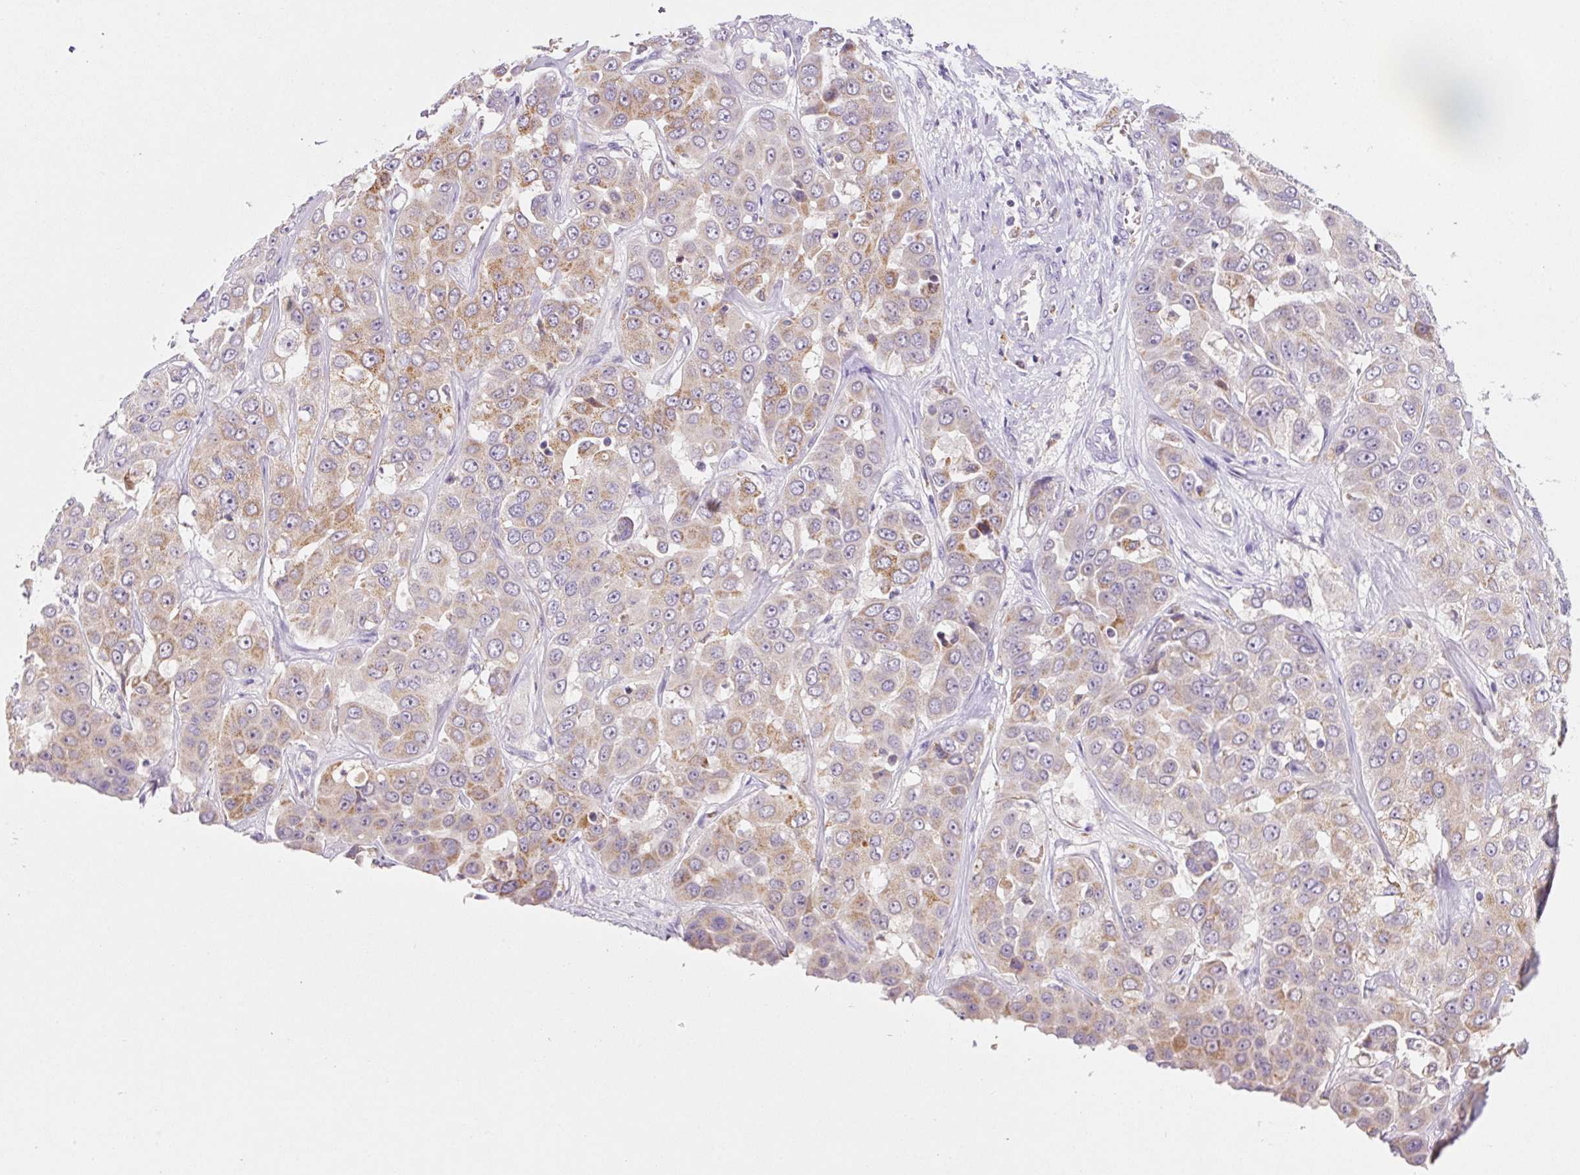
{"staining": {"intensity": "weak", "quantity": "<25%", "location": "cytoplasmic/membranous"}, "tissue": "liver cancer", "cell_type": "Tumor cells", "image_type": "cancer", "snomed": [{"axis": "morphology", "description": "Cholangiocarcinoma"}, {"axis": "topography", "description": "Liver"}], "caption": "A high-resolution micrograph shows IHC staining of liver cancer (cholangiocarcinoma), which exhibits no significant staining in tumor cells.", "gene": "PCK2", "patient": {"sex": "female", "age": 52}}